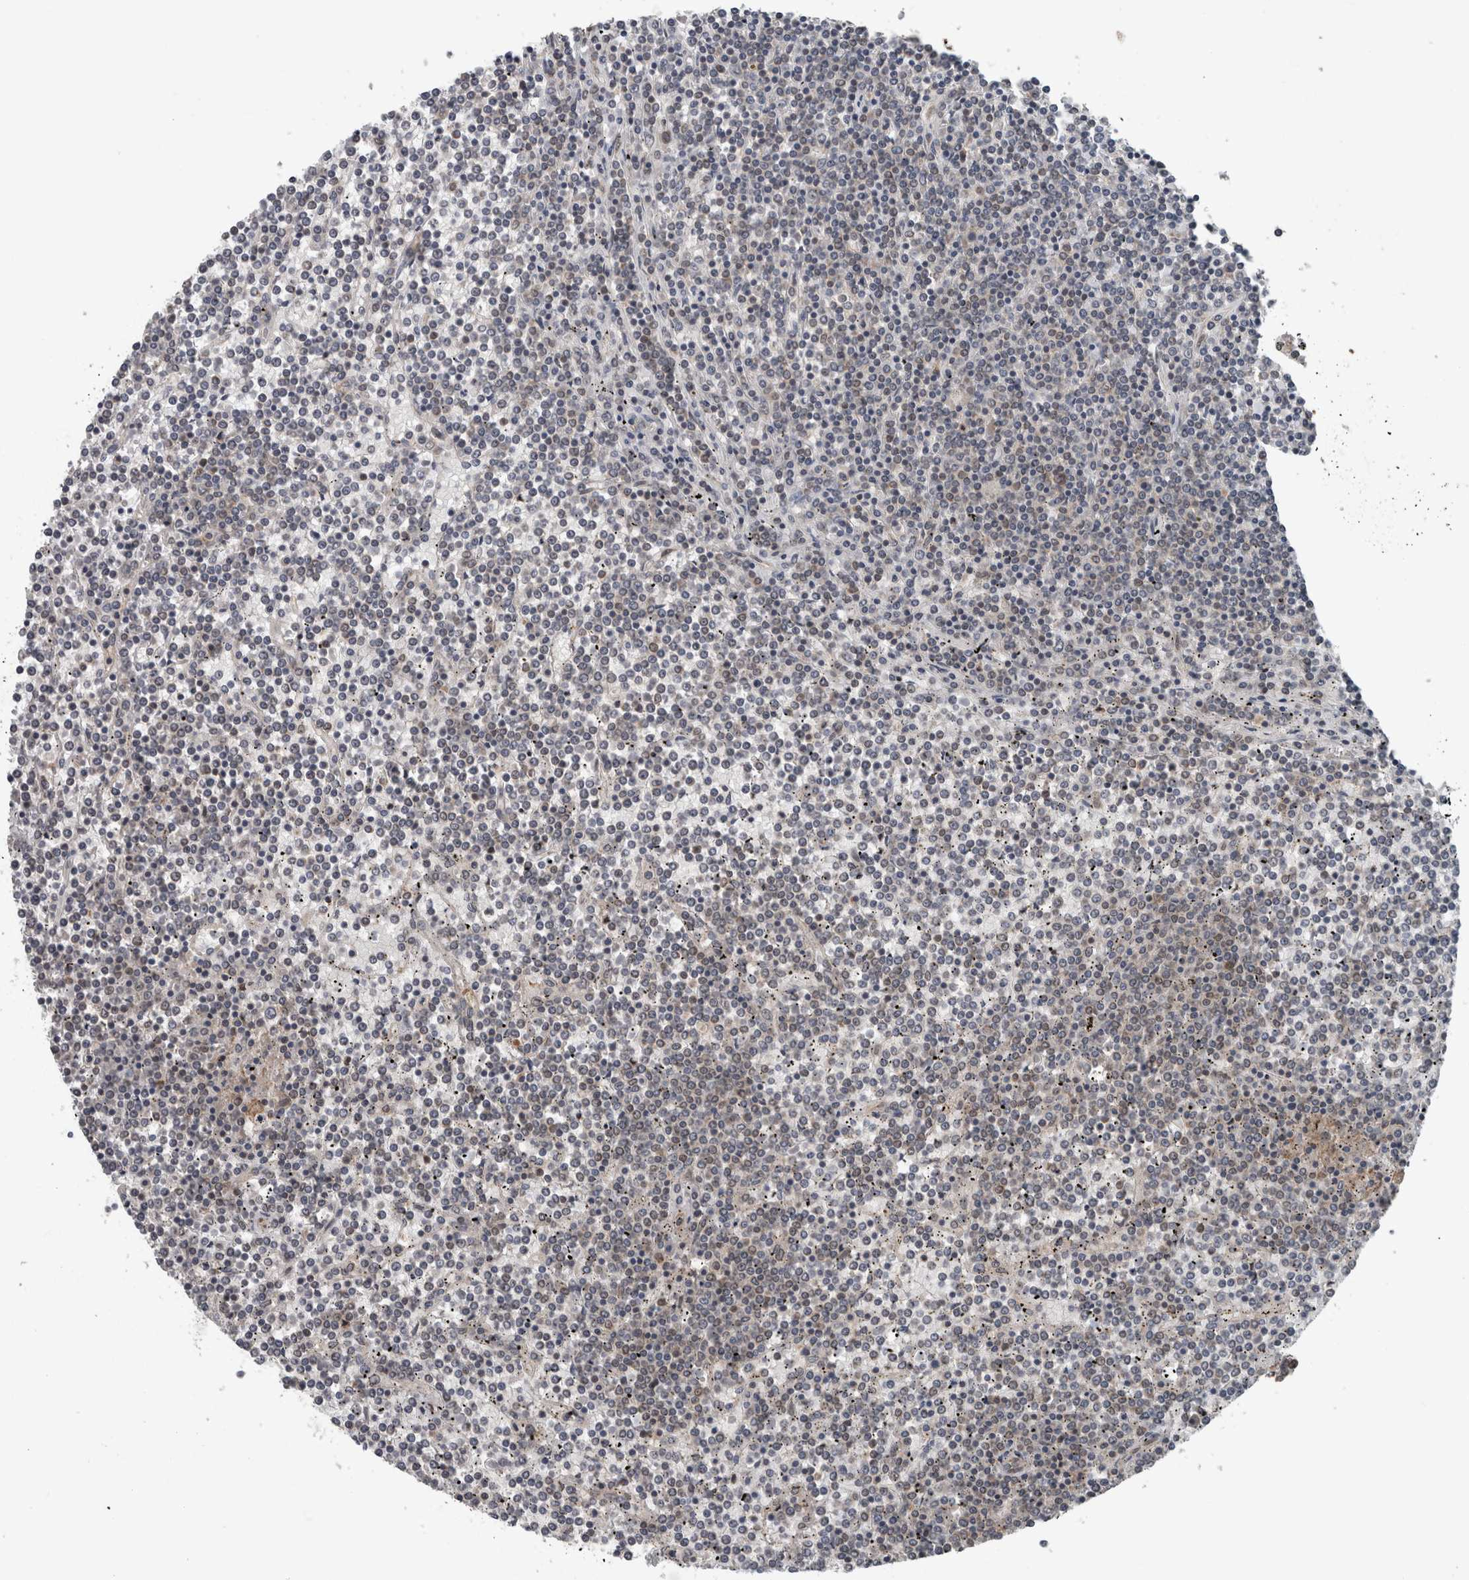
{"staining": {"intensity": "weak", "quantity": "25%-75%", "location": "nuclear"}, "tissue": "lymphoma", "cell_type": "Tumor cells", "image_type": "cancer", "snomed": [{"axis": "morphology", "description": "Malignant lymphoma, non-Hodgkin's type, Low grade"}, {"axis": "topography", "description": "Spleen"}], "caption": "Immunohistochemical staining of human low-grade malignant lymphoma, non-Hodgkin's type demonstrates low levels of weak nuclear positivity in about 25%-75% of tumor cells.", "gene": "ENY2", "patient": {"sex": "female", "age": 19}}